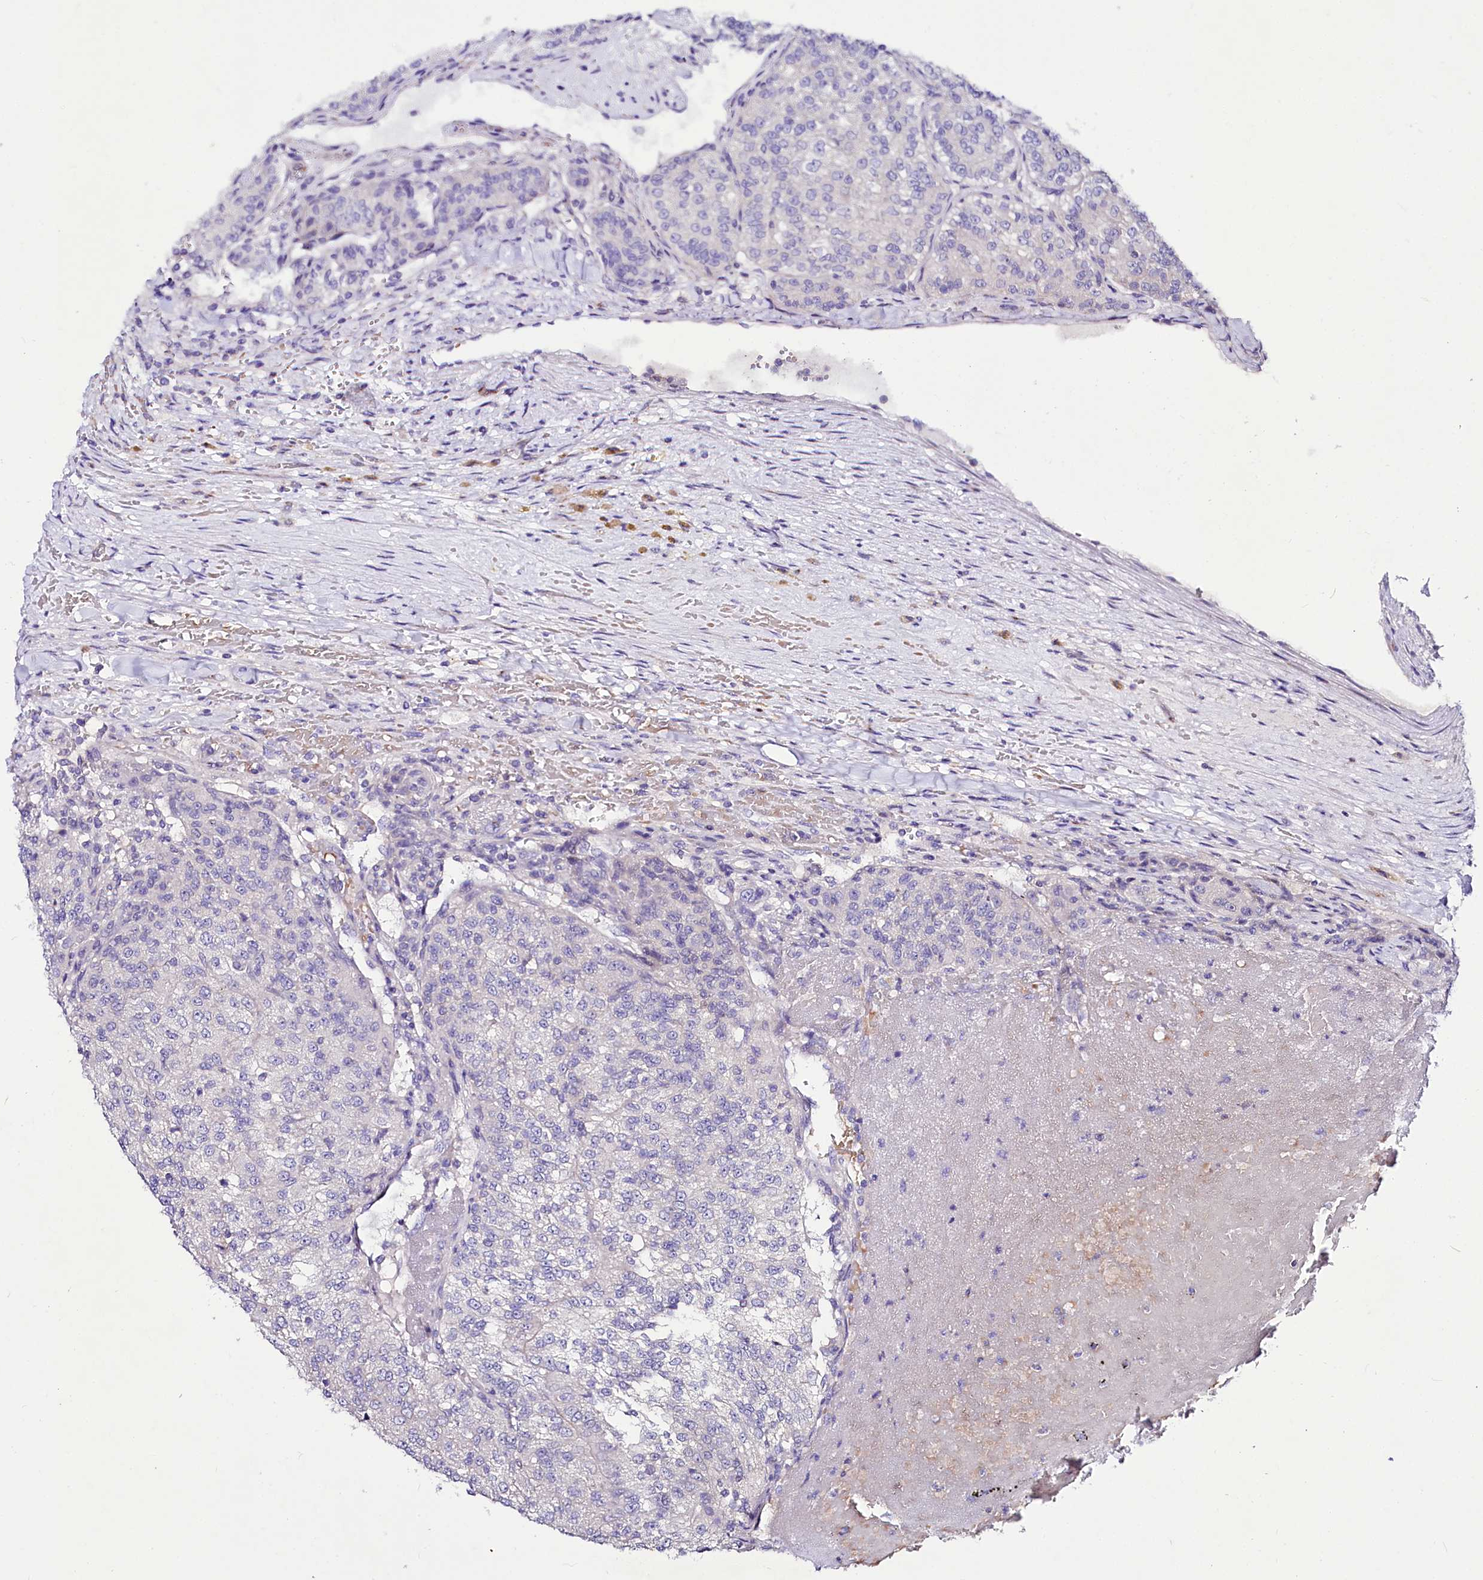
{"staining": {"intensity": "negative", "quantity": "none", "location": "none"}, "tissue": "renal cancer", "cell_type": "Tumor cells", "image_type": "cancer", "snomed": [{"axis": "morphology", "description": "Adenocarcinoma, NOS"}, {"axis": "topography", "description": "Kidney"}], "caption": "Renal cancer was stained to show a protein in brown. There is no significant expression in tumor cells.", "gene": "ABHD5", "patient": {"sex": "female", "age": 63}}